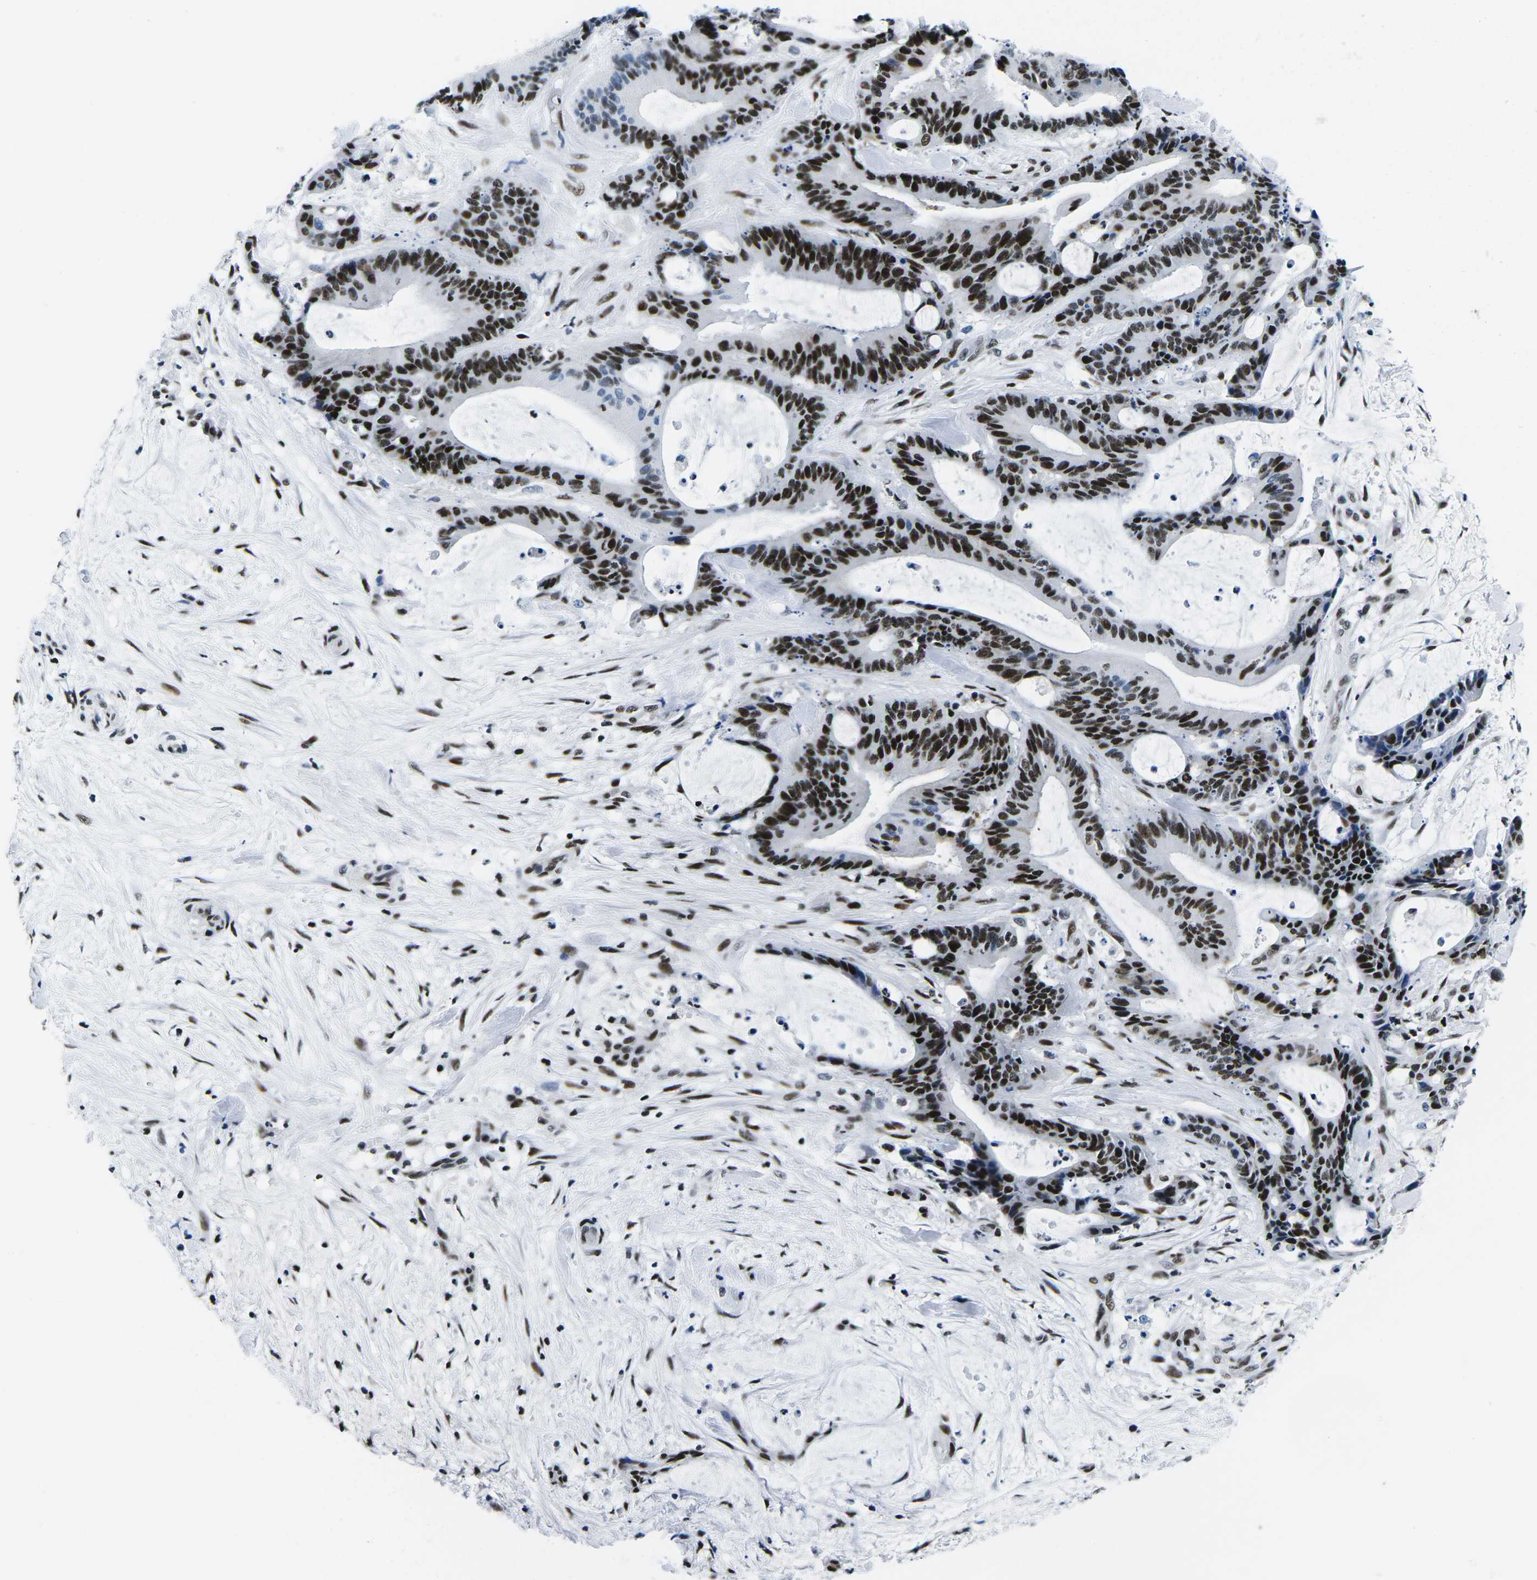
{"staining": {"intensity": "strong", "quantity": ">75%", "location": "nuclear"}, "tissue": "liver cancer", "cell_type": "Tumor cells", "image_type": "cancer", "snomed": [{"axis": "morphology", "description": "Cholangiocarcinoma"}, {"axis": "topography", "description": "Liver"}], "caption": "Immunohistochemical staining of human liver cancer demonstrates high levels of strong nuclear protein expression in about >75% of tumor cells. (DAB = brown stain, brightfield microscopy at high magnification).", "gene": "ATF1", "patient": {"sex": "female", "age": 73}}